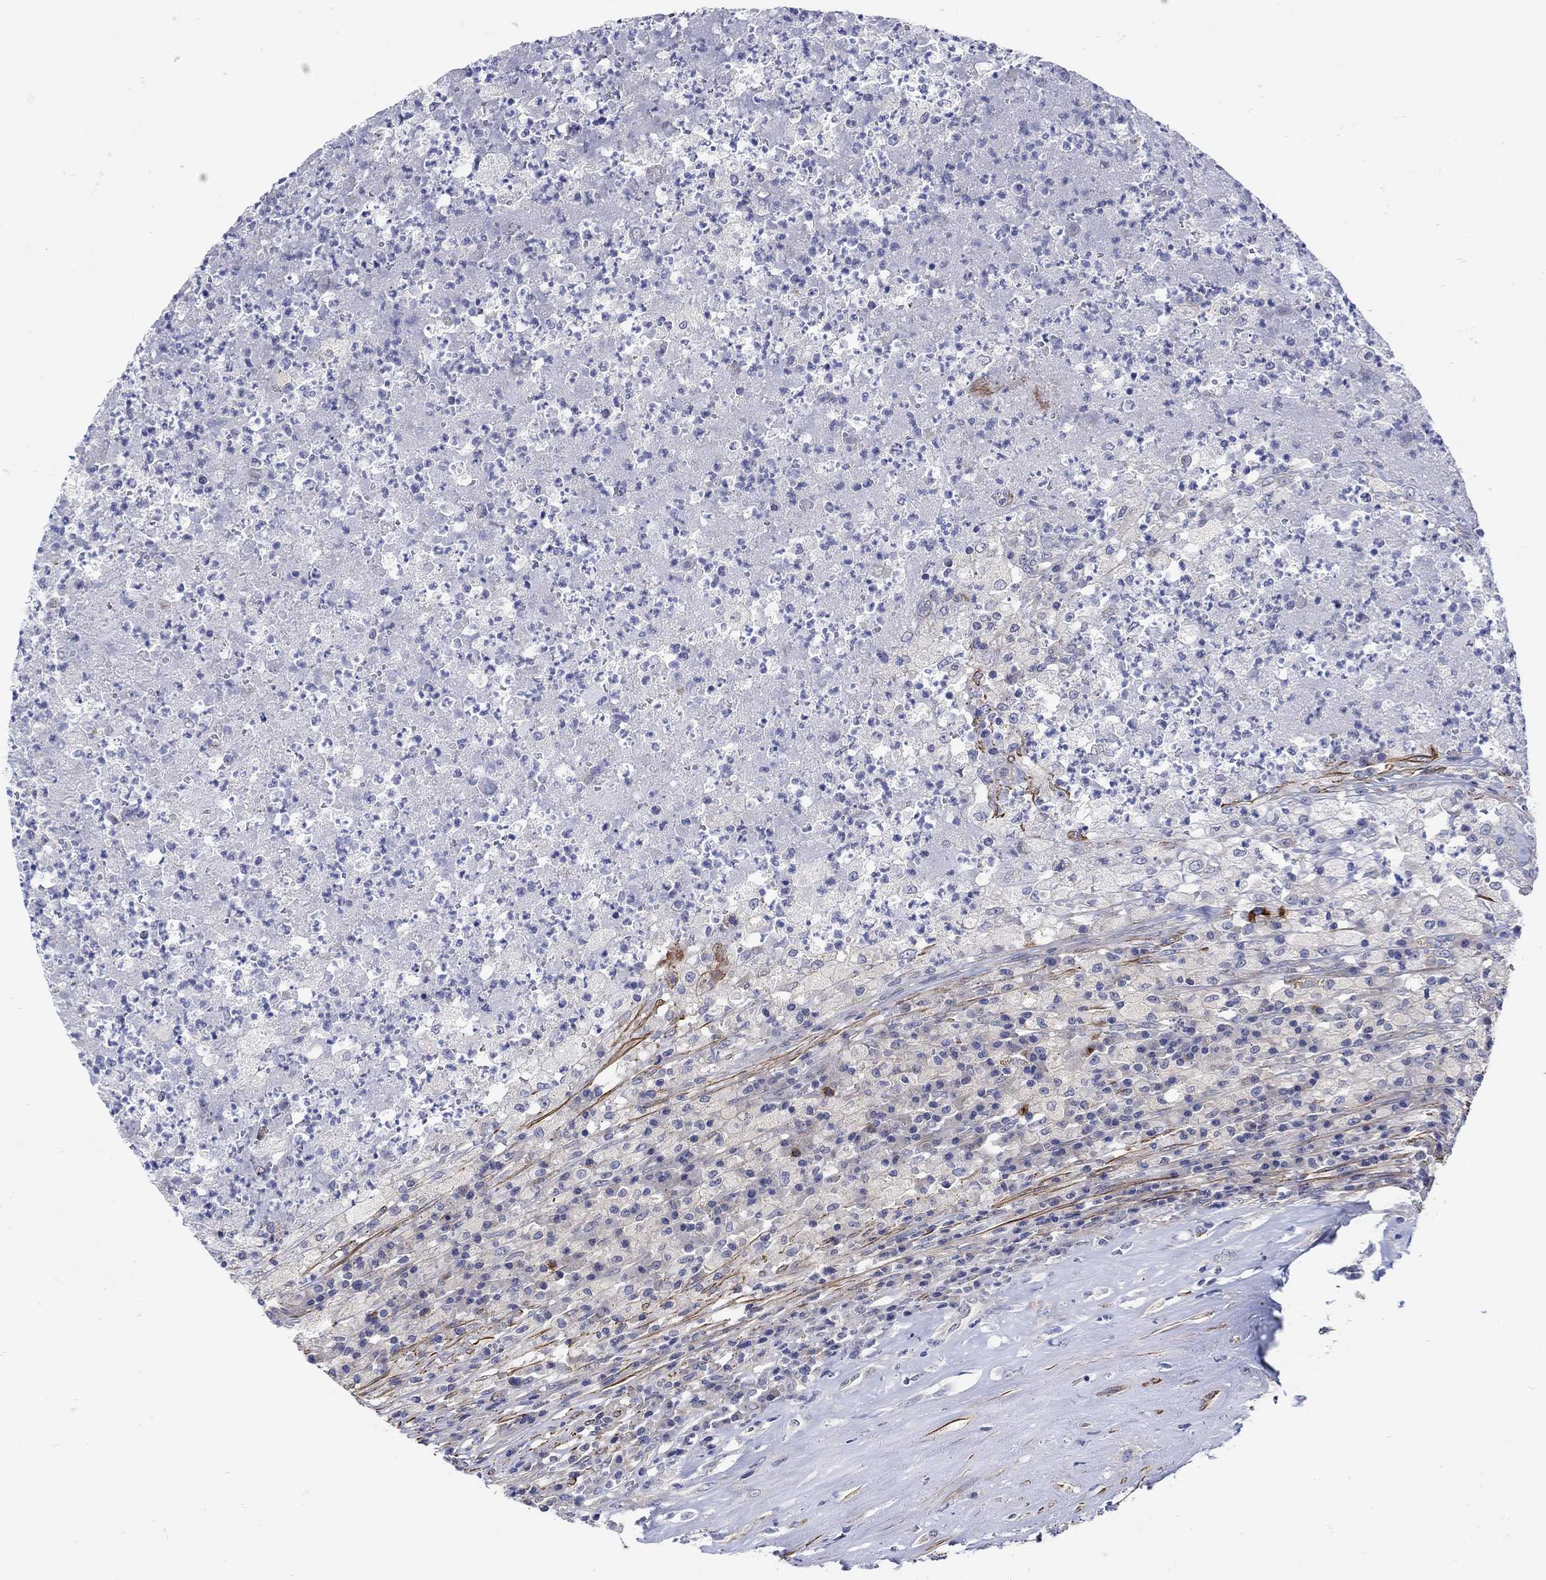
{"staining": {"intensity": "weak", "quantity": "<25%", "location": "cytoplasmic/membranous"}, "tissue": "testis cancer", "cell_type": "Tumor cells", "image_type": "cancer", "snomed": [{"axis": "morphology", "description": "Necrosis, NOS"}, {"axis": "morphology", "description": "Carcinoma, Embryonal, NOS"}, {"axis": "topography", "description": "Testis"}], "caption": "High magnification brightfield microscopy of testis cancer stained with DAB (brown) and counterstained with hematoxylin (blue): tumor cells show no significant expression. Nuclei are stained in blue.", "gene": "SCN7A", "patient": {"sex": "male", "age": 19}}